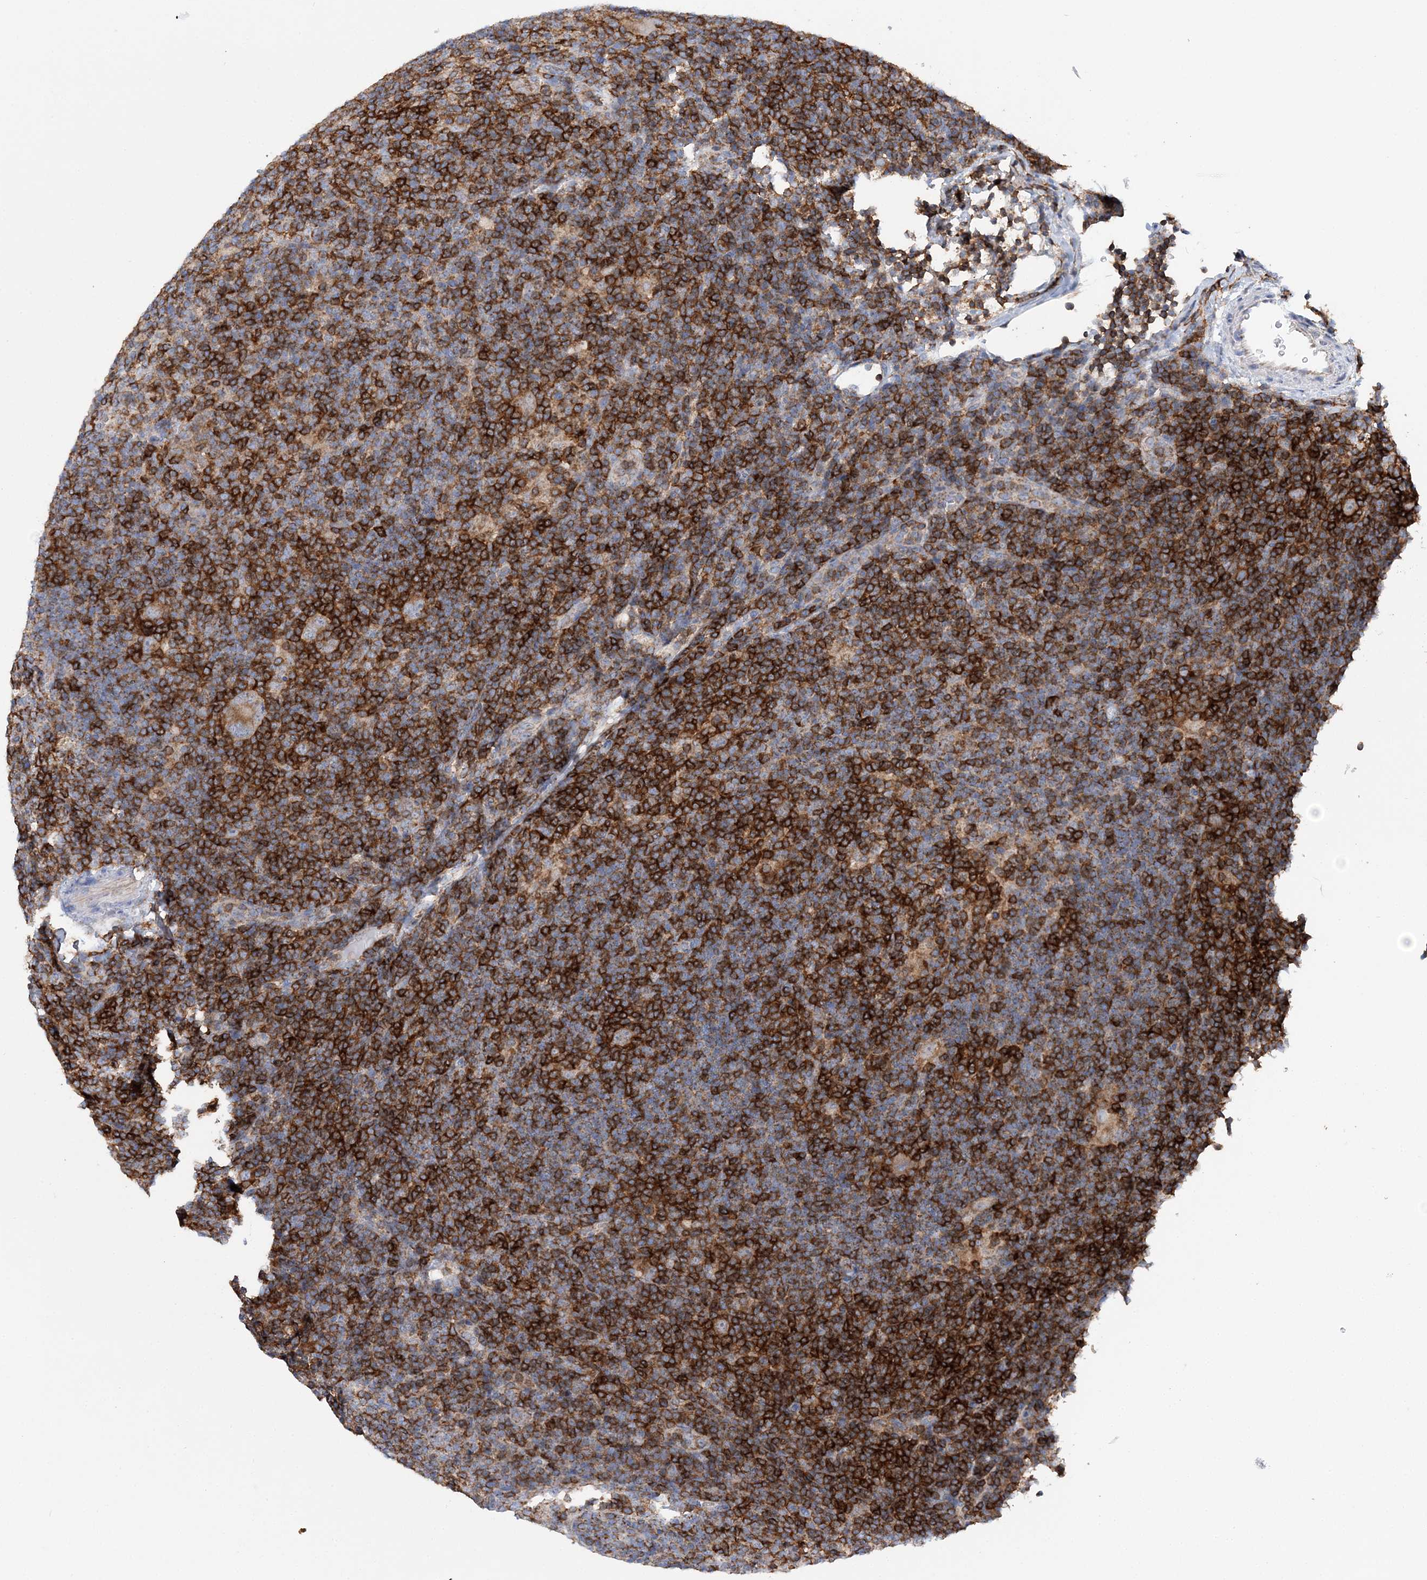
{"staining": {"intensity": "negative", "quantity": "none", "location": "none"}, "tissue": "lymphoma", "cell_type": "Tumor cells", "image_type": "cancer", "snomed": [{"axis": "morphology", "description": "Hodgkin's disease, NOS"}, {"axis": "topography", "description": "Lymph node"}], "caption": "Immunohistochemistry (IHC) photomicrograph of lymphoma stained for a protein (brown), which displays no positivity in tumor cells.", "gene": "TTC32", "patient": {"sex": "female", "age": 57}}